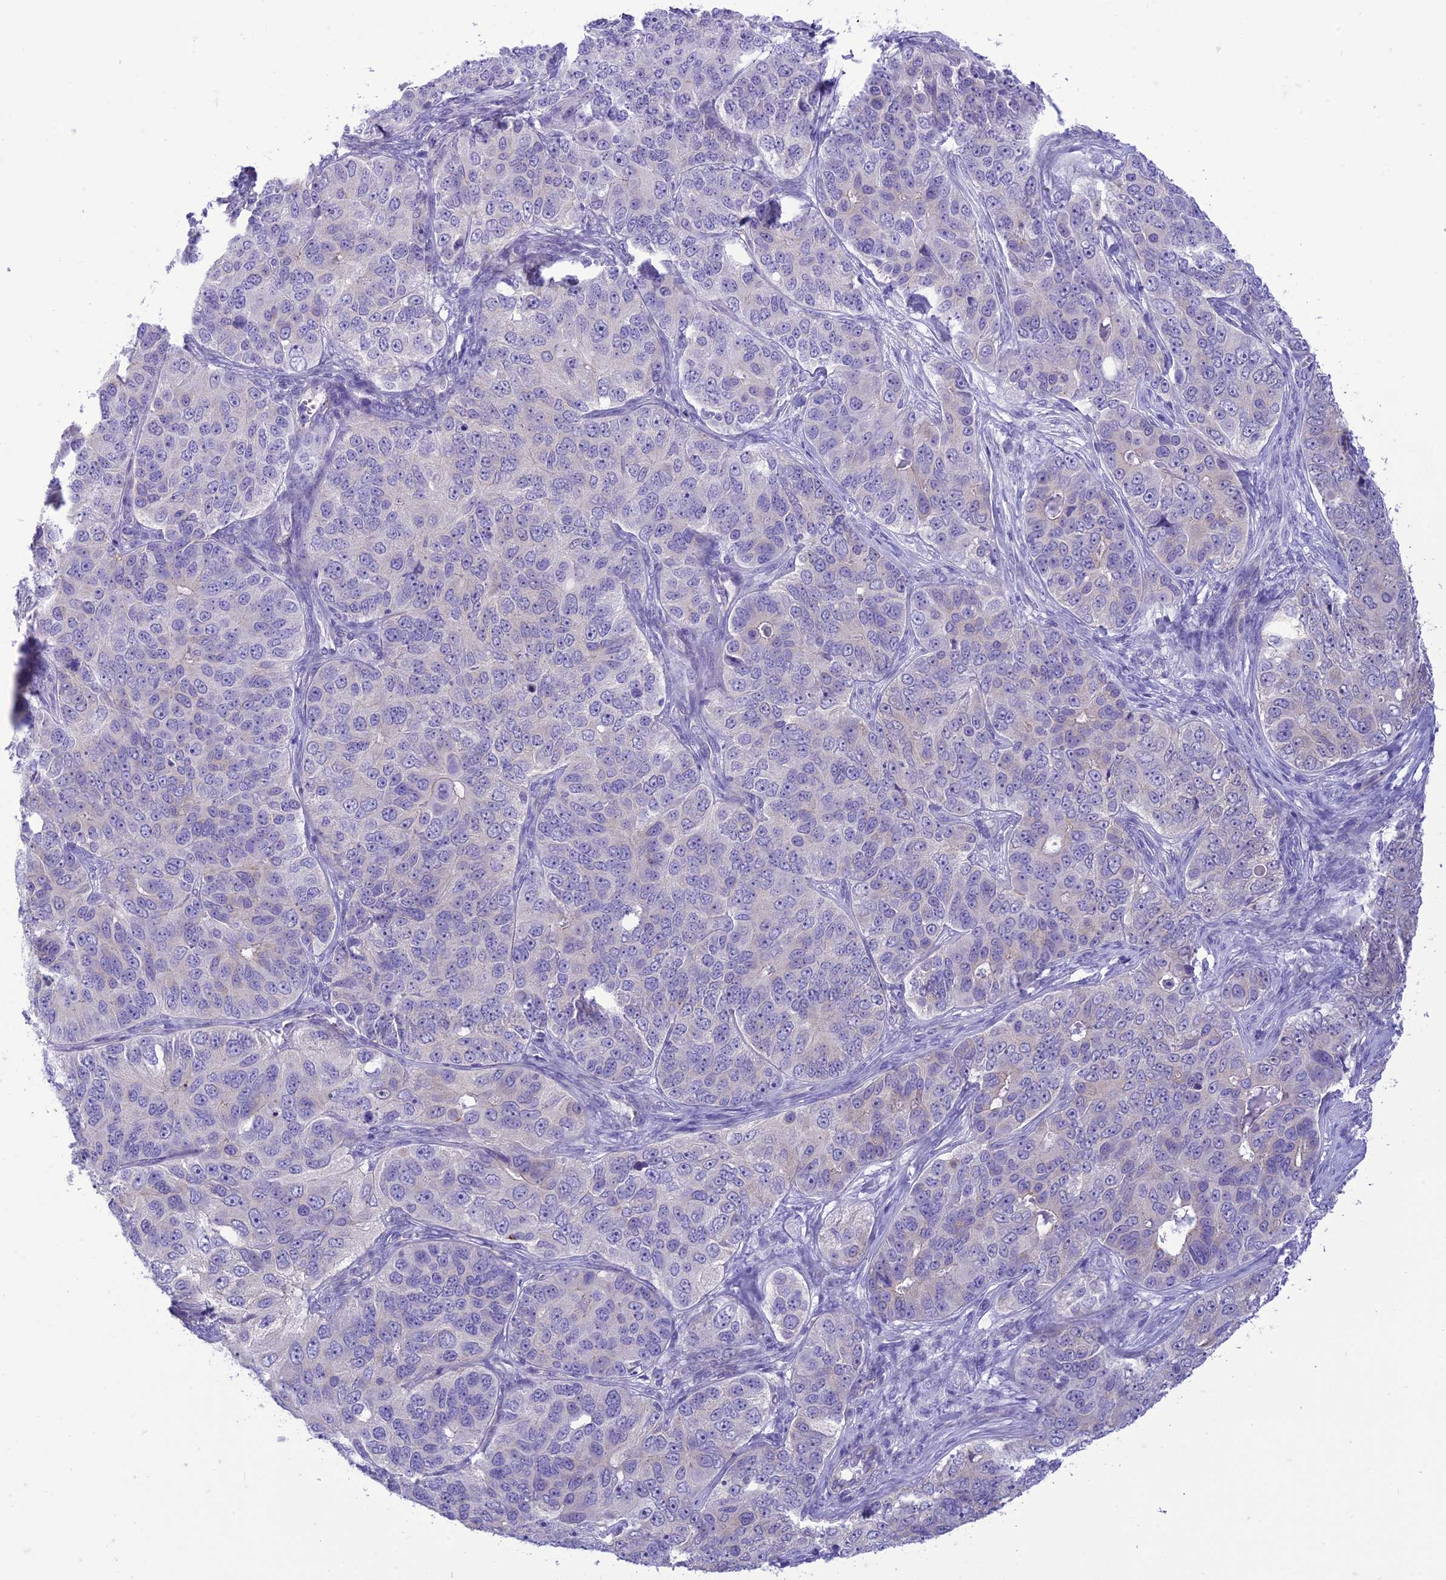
{"staining": {"intensity": "negative", "quantity": "none", "location": "none"}, "tissue": "ovarian cancer", "cell_type": "Tumor cells", "image_type": "cancer", "snomed": [{"axis": "morphology", "description": "Carcinoma, endometroid"}, {"axis": "topography", "description": "Ovary"}], "caption": "An IHC photomicrograph of endometroid carcinoma (ovarian) is shown. There is no staining in tumor cells of endometroid carcinoma (ovarian). (Stains: DAB IHC with hematoxylin counter stain, Microscopy: brightfield microscopy at high magnification).", "gene": "DHDH", "patient": {"sex": "female", "age": 51}}